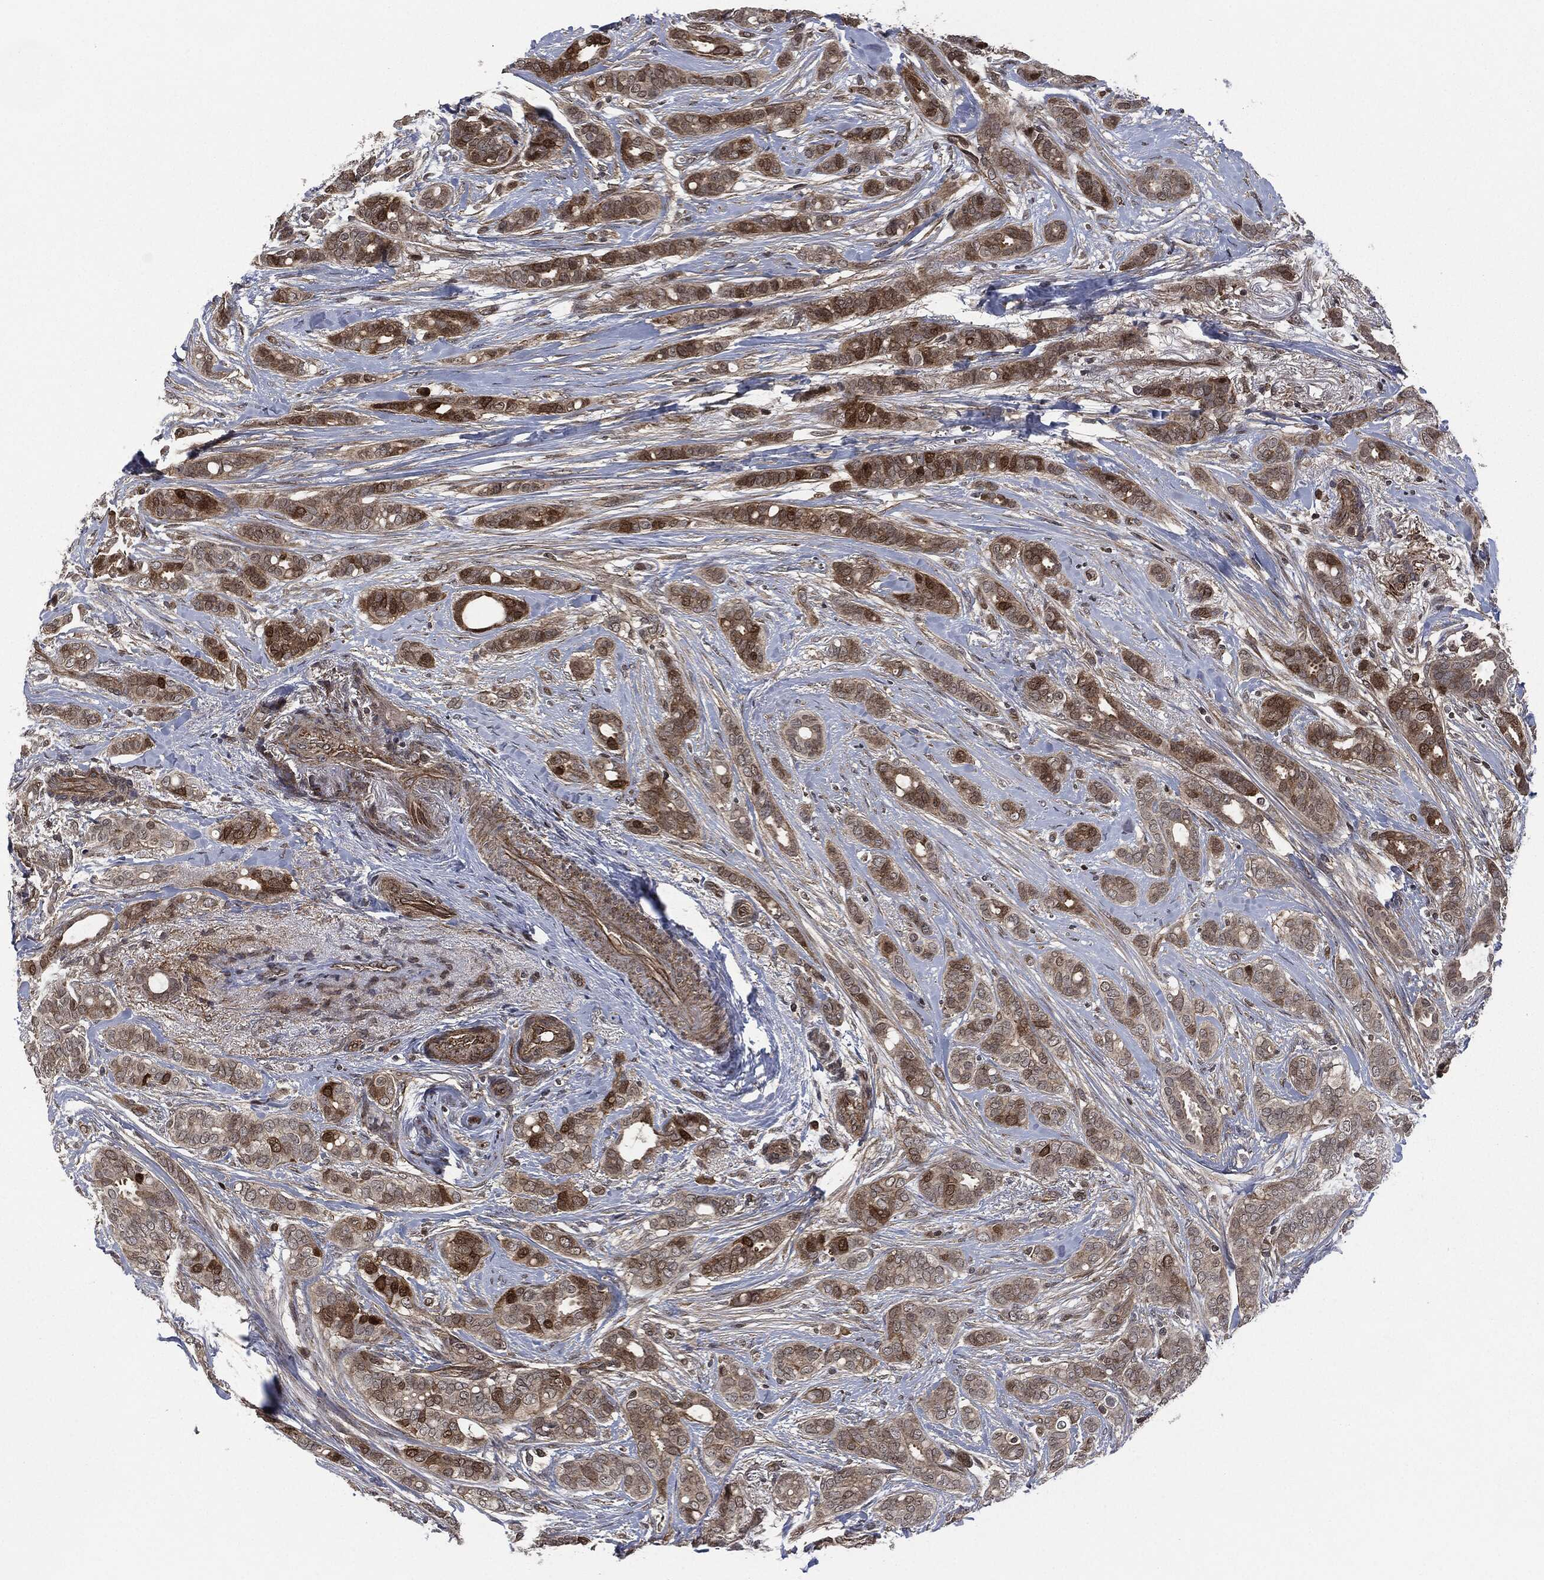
{"staining": {"intensity": "moderate", "quantity": "25%-75%", "location": "cytoplasmic/membranous"}, "tissue": "breast cancer", "cell_type": "Tumor cells", "image_type": "cancer", "snomed": [{"axis": "morphology", "description": "Duct carcinoma"}, {"axis": "topography", "description": "Breast"}], "caption": "Tumor cells display medium levels of moderate cytoplasmic/membranous expression in about 25%-75% of cells in human breast cancer.", "gene": "HRAS", "patient": {"sex": "female", "age": 51}}